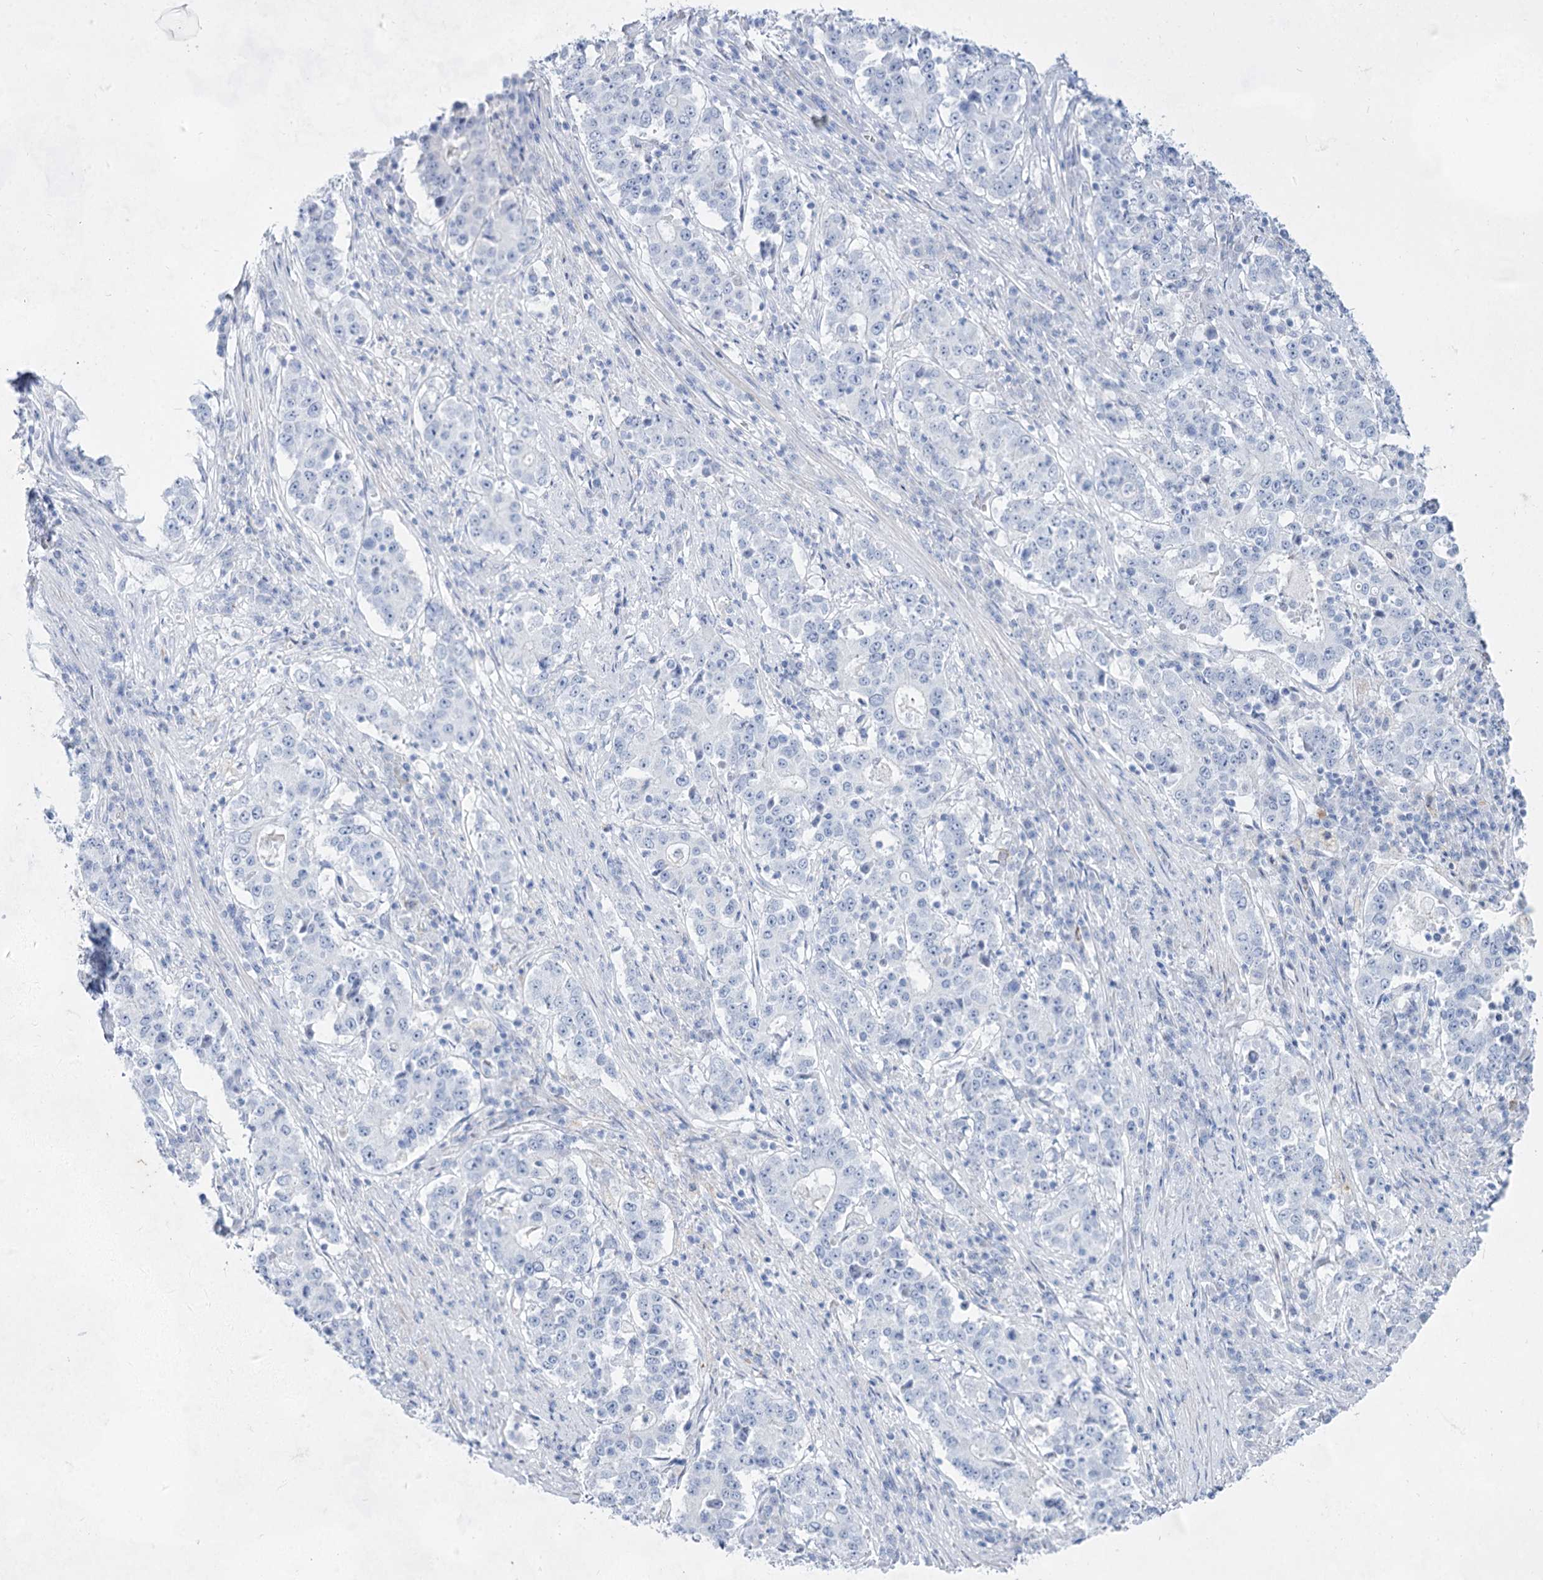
{"staining": {"intensity": "negative", "quantity": "none", "location": "none"}, "tissue": "stomach cancer", "cell_type": "Tumor cells", "image_type": "cancer", "snomed": [{"axis": "morphology", "description": "Adenocarcinoma, NOS"}, {"axis": "topography", "description": "Stomach"}], "caption": "Stomach adenocarcinoma stained for a protein using immunohistochemistry displays no staining tumor cells.", "gene": "ACRV1", "patient": {"sex": "male", "age": 59}}